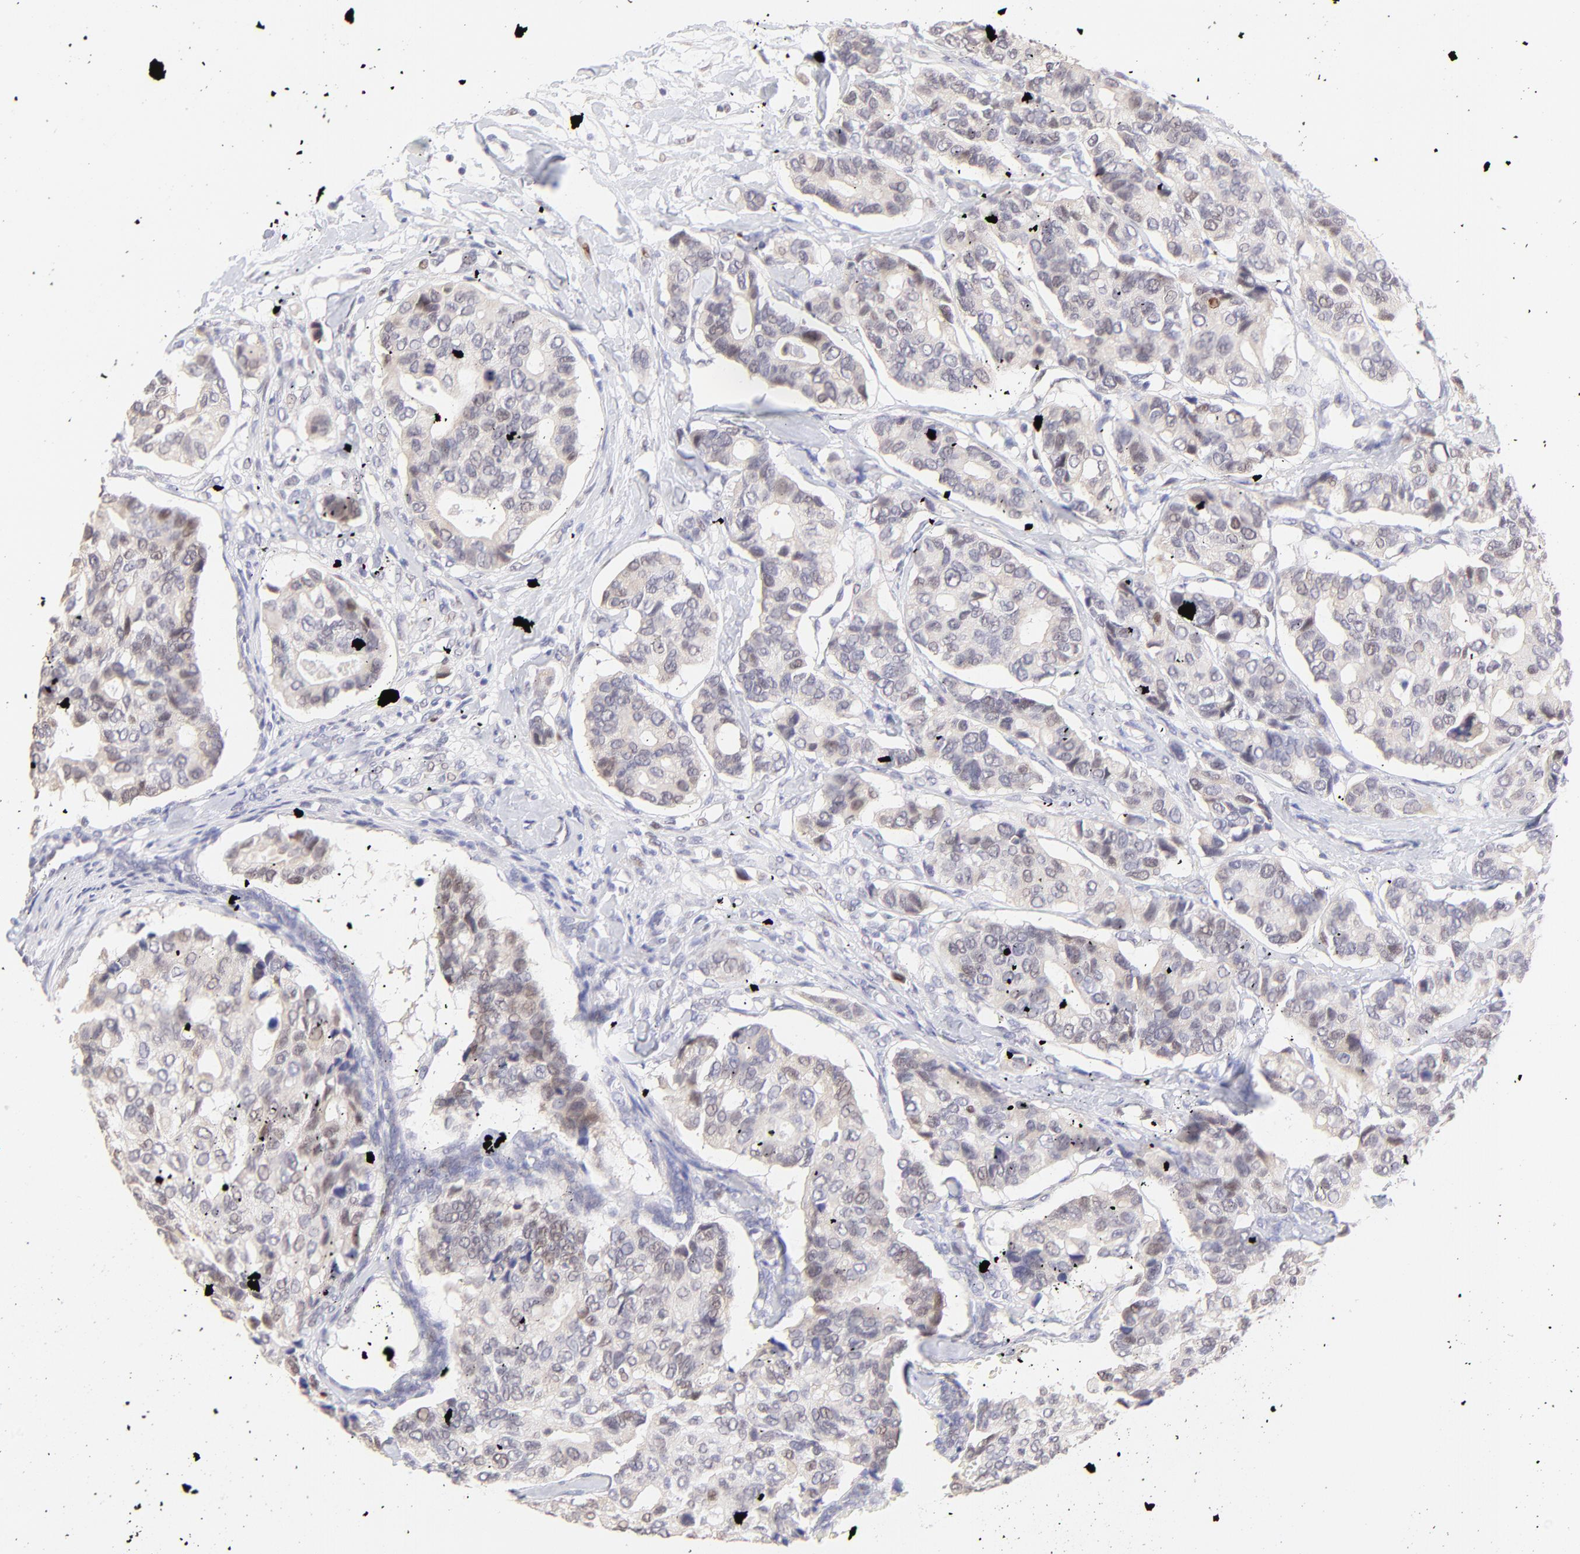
{"staining": {"intensity": "weak", "quantity": "<25%", "location": "nuclear"}, "tissue": "breast cancer", "cell_type": "Tumor cells", "image_type": "cancer", "snomed": [{"axis": "morphology", "description": "Duct carcinoma"}, {"axis": "topography", "description": "Breast"}], "caption": "Human breast cancer stained for a protein using immunohistochemistry displays no staining in tumor cells.", "gene": "KLF4", "patient": {"sex": "female", "age": 69}}